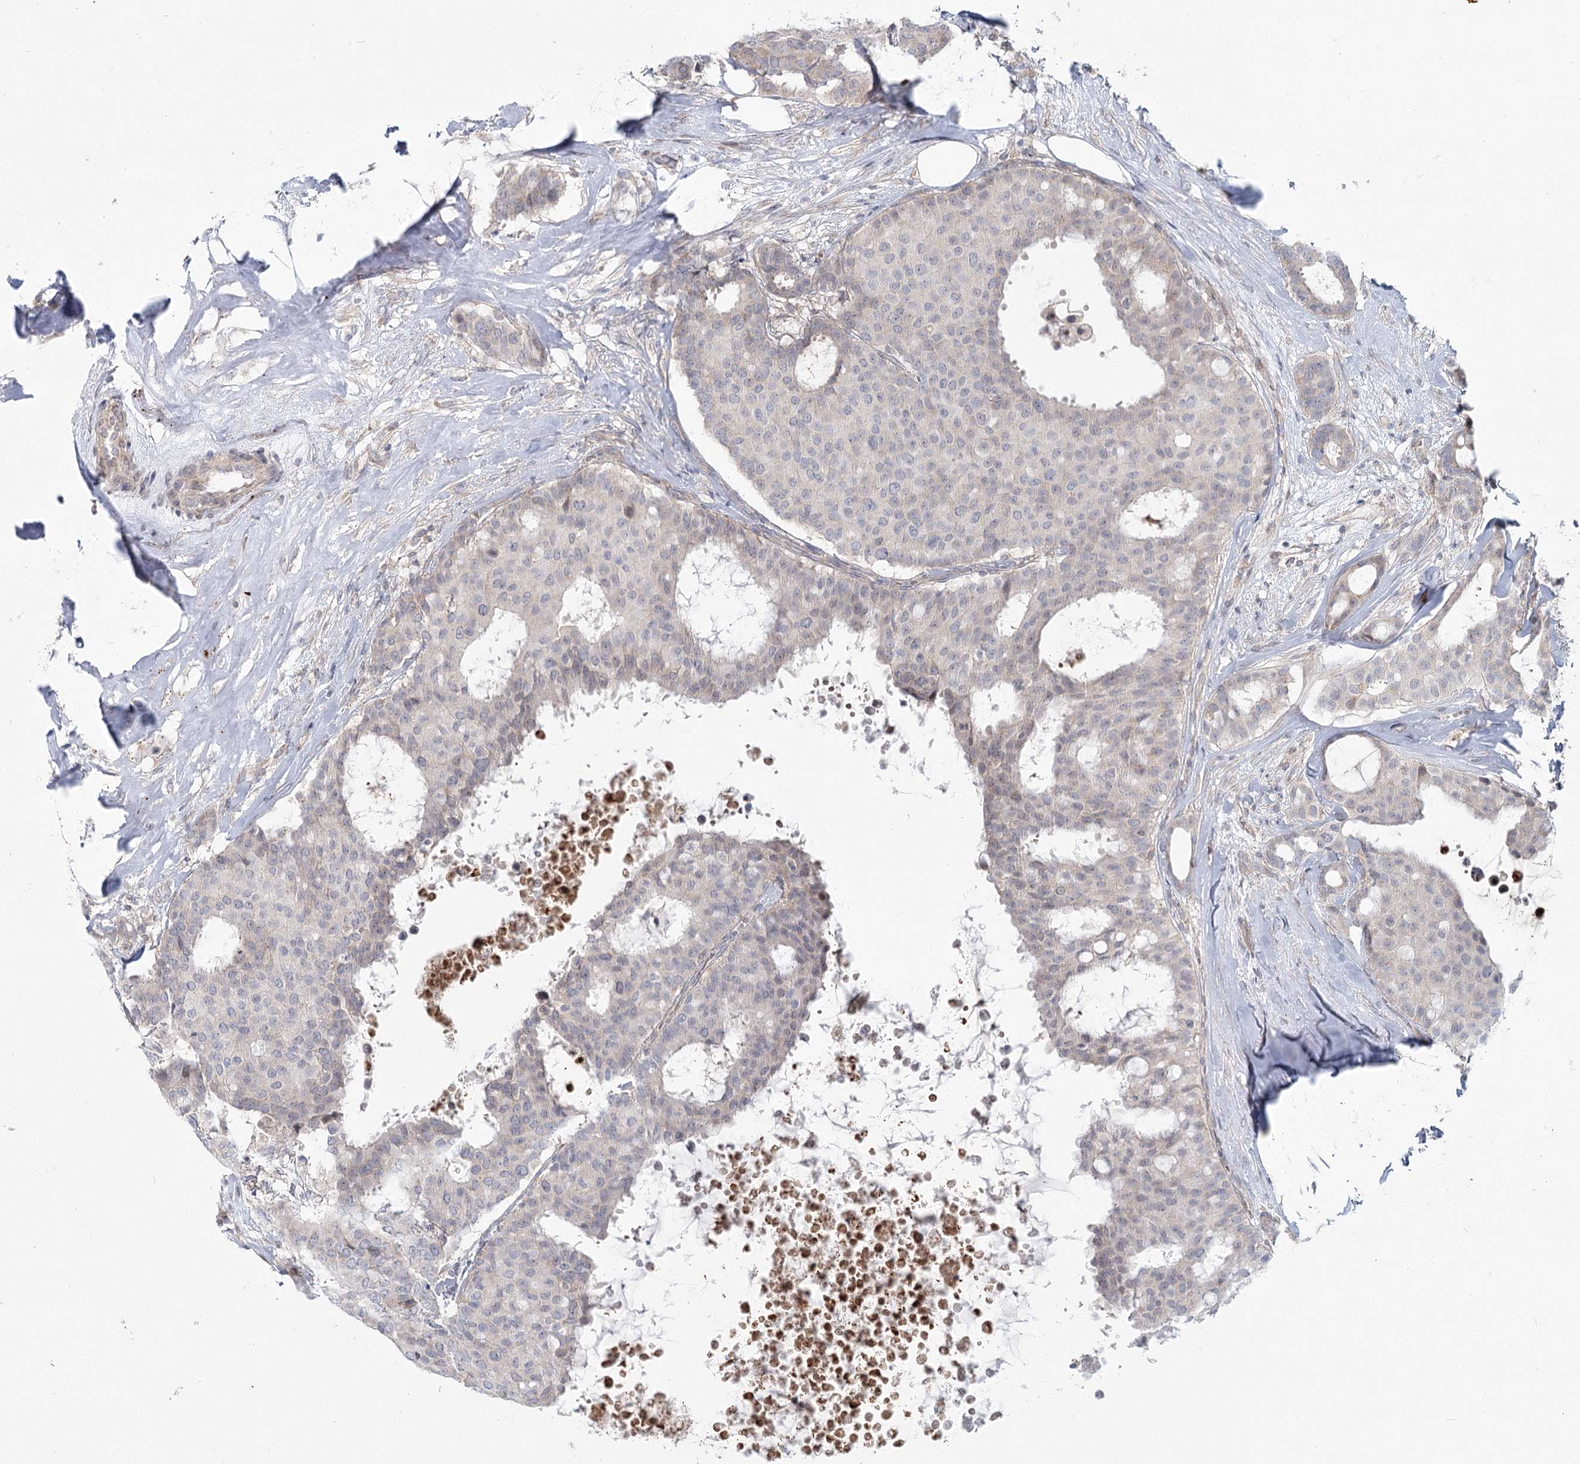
{"staining": {"intensity": "negative", "quantity": "none", "location": "none"}, "tissue": "breast cancer", "cell_type": "Tumor cells", "image_type": "cancer", "snomed": [{"axis": "morphology", "description": "Duct carcinoma"}, {"axis": "topography", "description": "Breast"}], "caption": "Tumor cells show no significant protein positivity in breast cancer.", "gene": "SPINK13", "patient": {"sex": "female", "age": 75}}